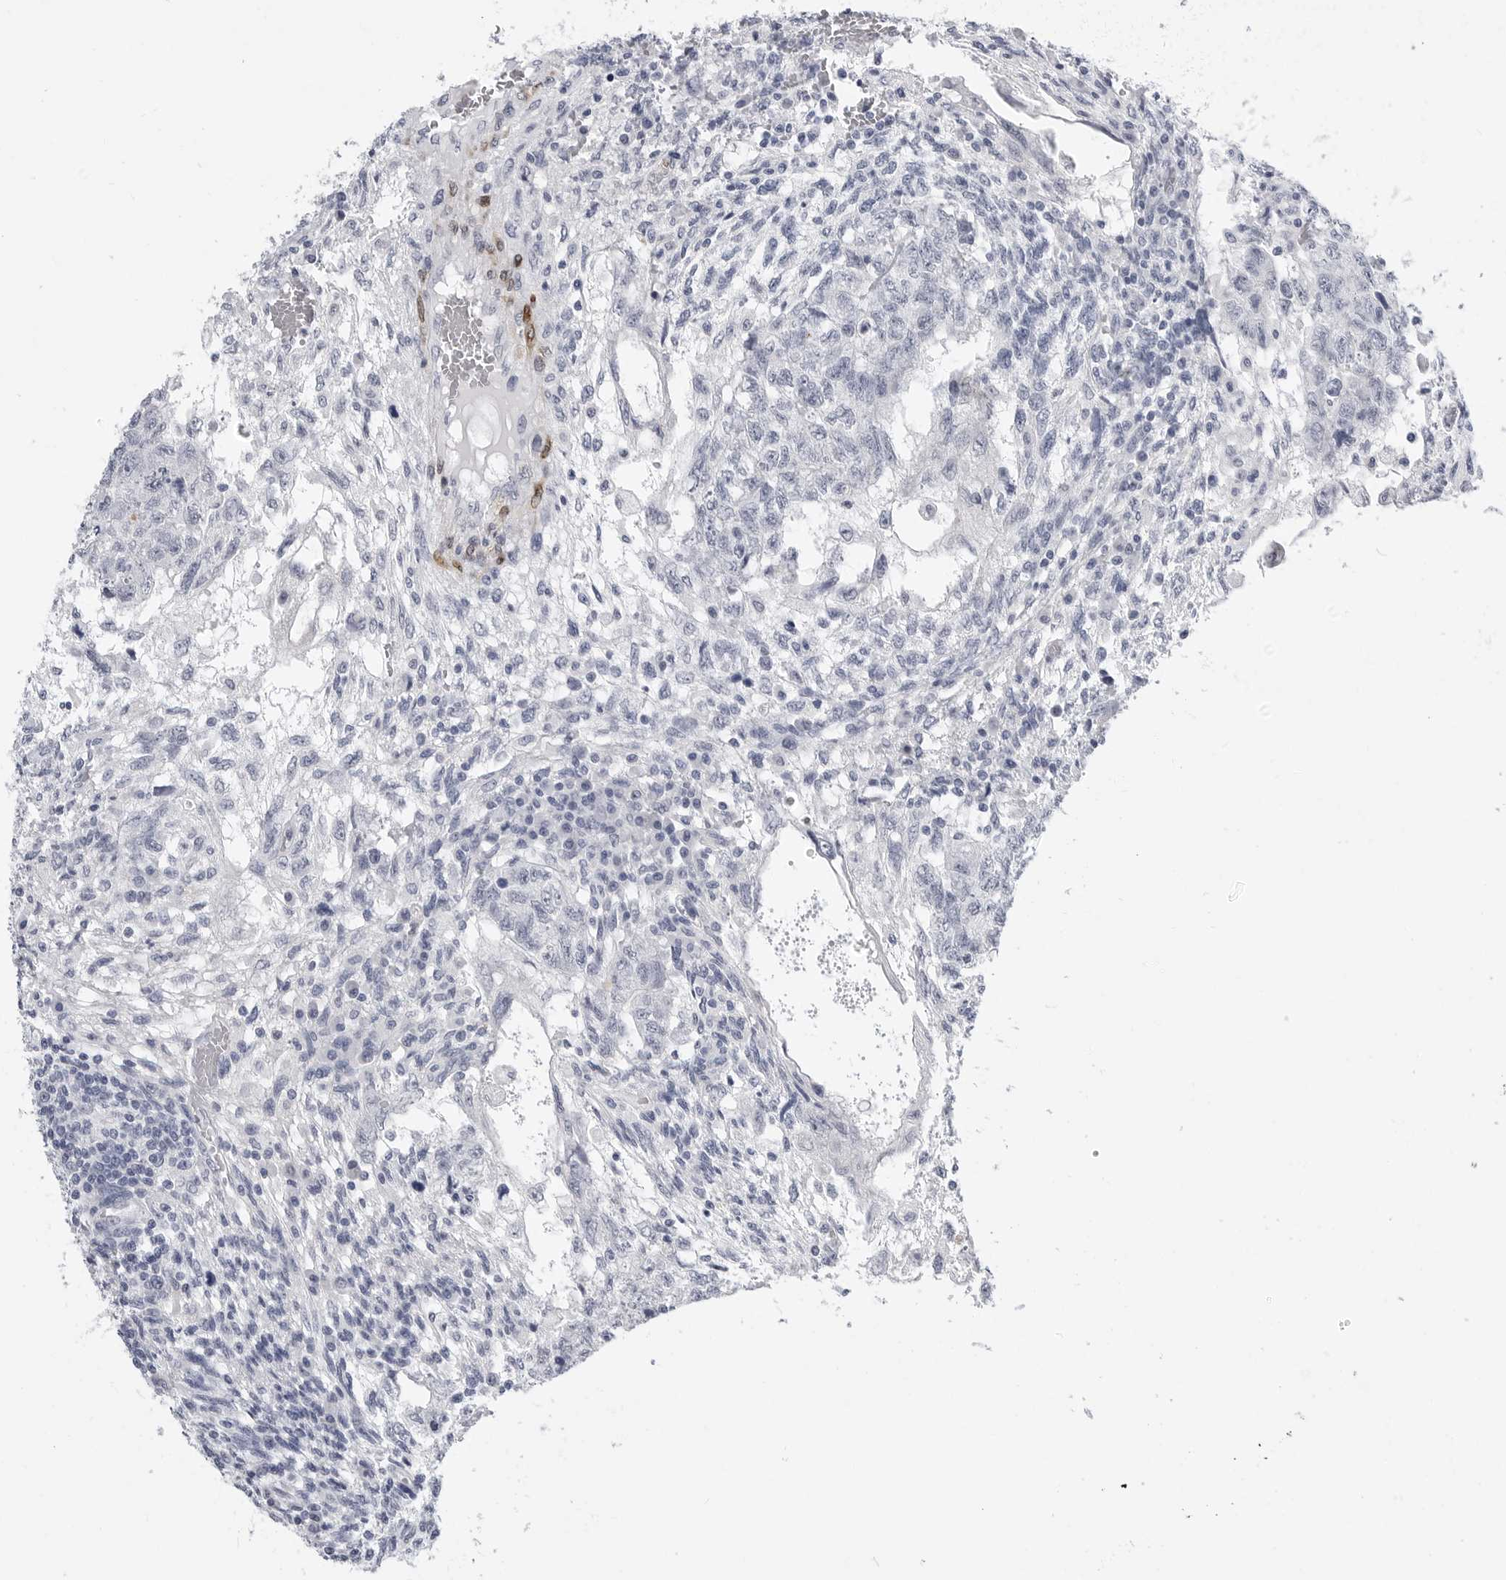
{"staining": {"intensity": "negative", "quantity": "none", "location": "none"}, "tissue": "testis cancer", "cell_type": "Tumor cells", "image_type": "cancer", "snomed": [{"axis": "morphology", "description": "Normal tissue, NOS"}, {"axis": "morphology", "description": "Carcinoma, Embryonal, NOS"}, {"axis": "topography", "description": "Testis"}], "caption": "Immunohistochemistry micrograph of neoplastic tissue: human testis cancer (embryonal carcinoma) stained with DAB displays no significant protein expression in tumor cells.", "gene": "PLN", "patient": {"sex": "male", "age": 36}}